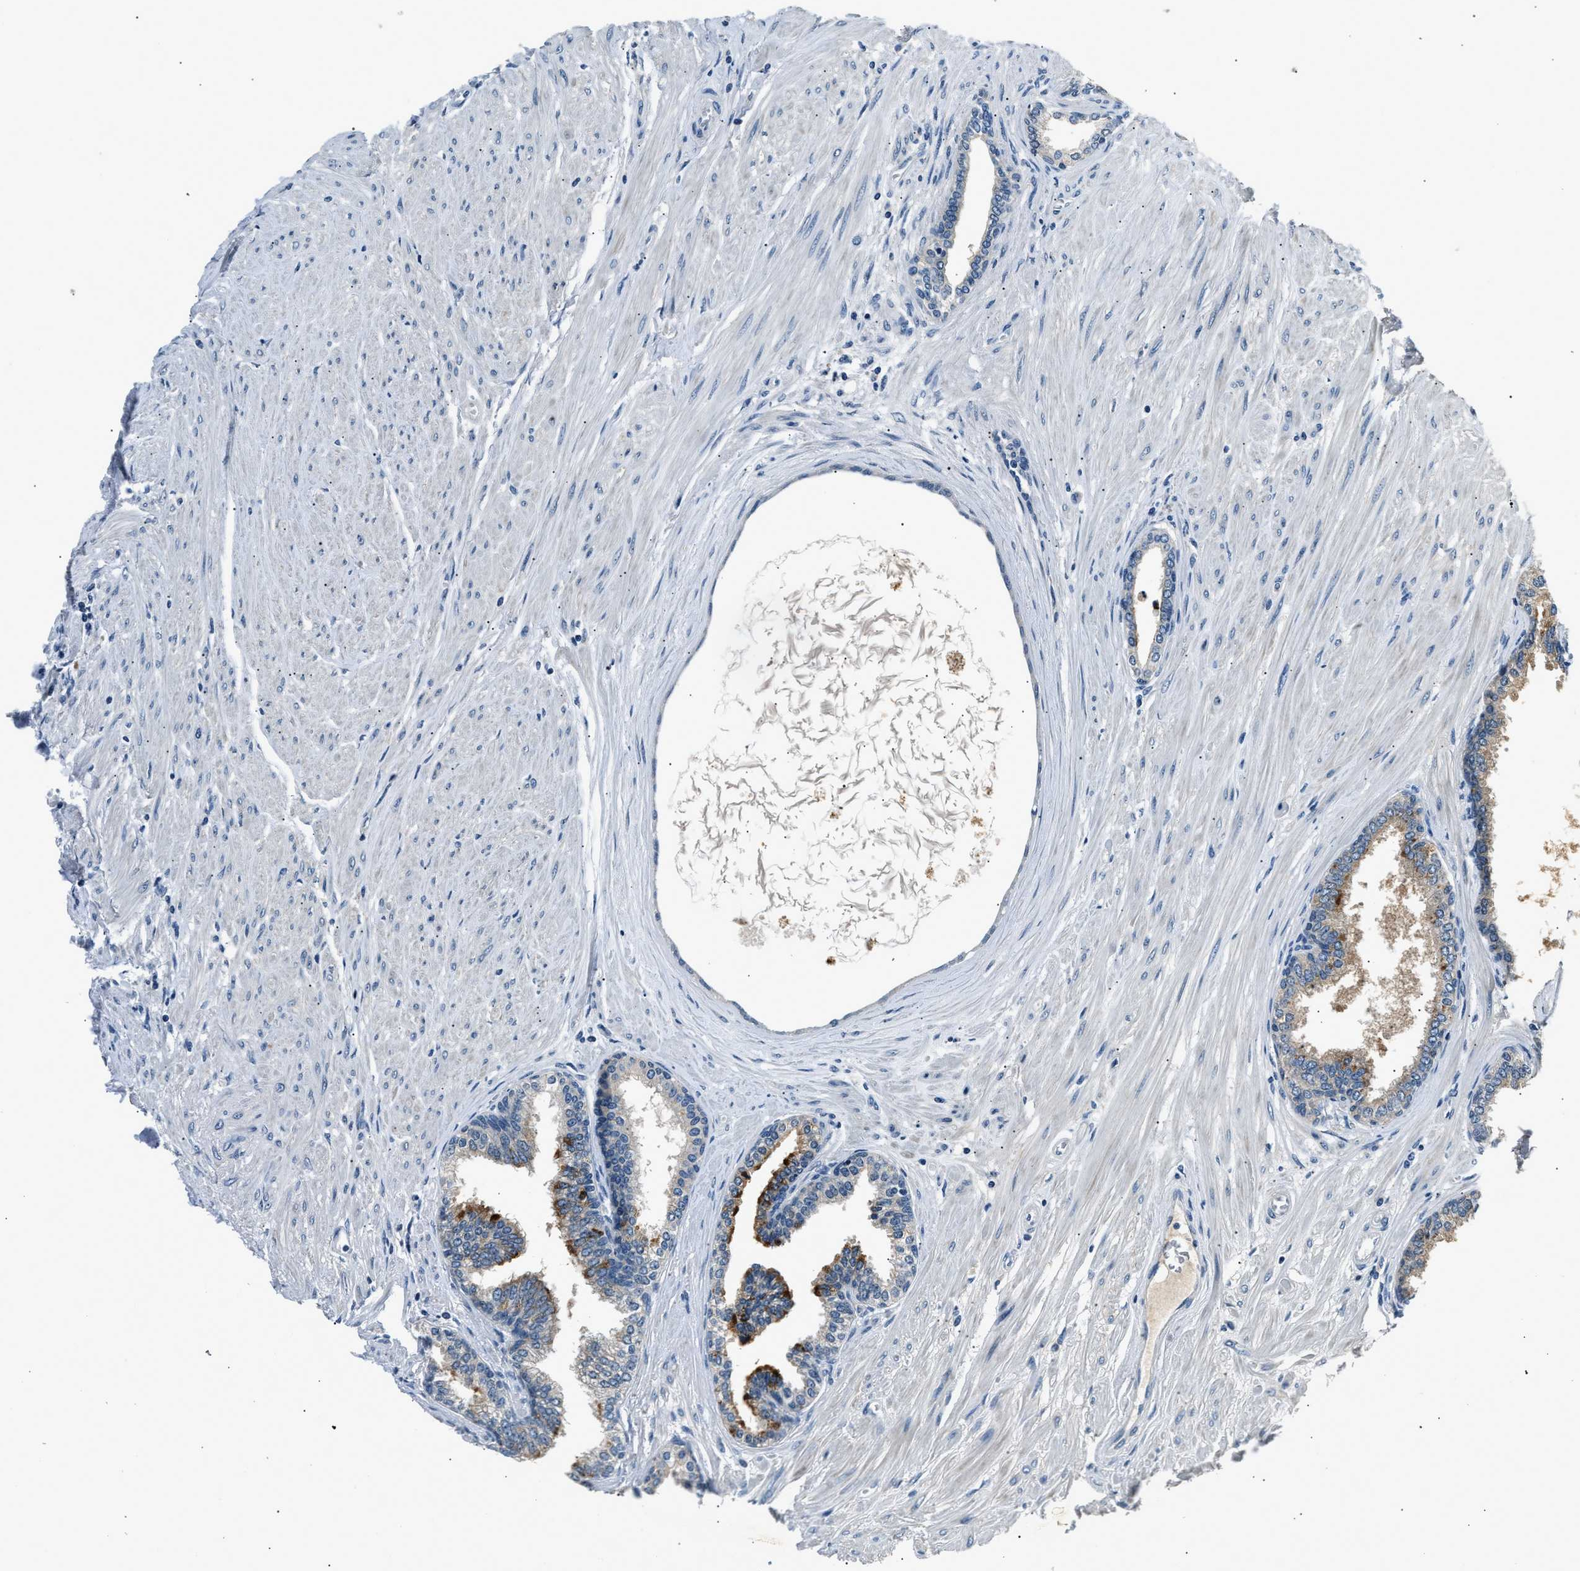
{"staining": {"intensity": "moderate", "quantity": "<25%", "location": "cytoplasmic/membranous"}, "tissue": "prostate cancer", "cell_type": "Tumor cells", "image_type": "cancer", "snomed": [{"axis": "morphology", "description": "Adenocarcinoma, Low grade"}, {"axis": "topography", "description": "Prostate"}], "caption": "Immunohistochemistry of human prostate cancer exhibits low levels of moderate cytoplasmic/membranous staining in about <25% of tumor cells. The staining is performed using DAB (3,3'-diaminobenzidine) brown chromogen to label protein expression. The nuclei are counter-stained blue using hematoxylin.", "gene": "INHA", "patient": {"sex": "male", "age": 52}}